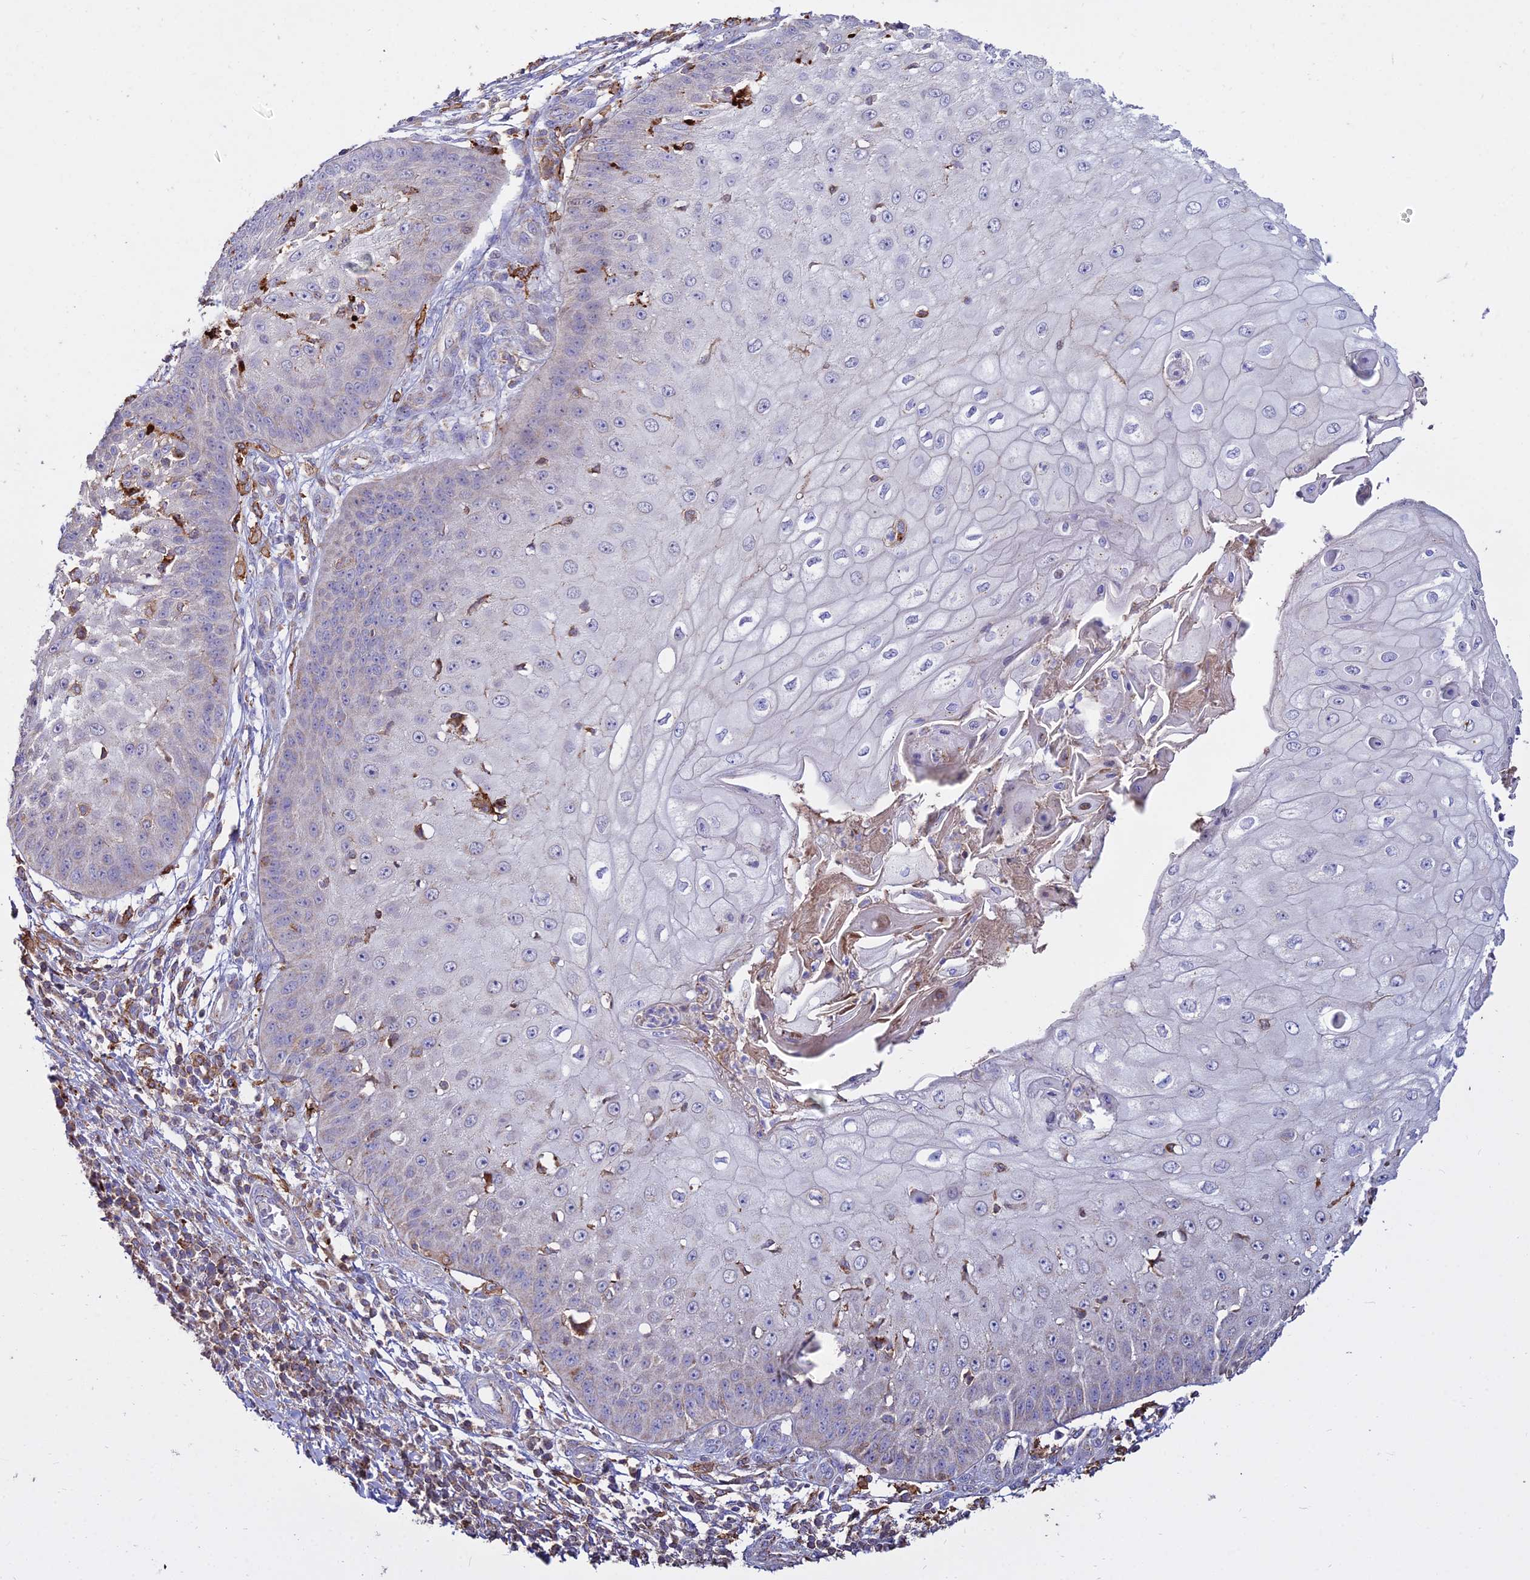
{"staining": {"intensity": "negative", "quantity": "none", "location": "none"}, "tissue": "skin cancer", "cell_type": "Tumor cells", "image_type": "cancer", "snomed": [{"axis": "morphology", "description": "Squamous cell carcinoma, NOS"}, {"axis": "topography", "description": "Skin"}], "caption": "Immunohistochemistry of human squamous cell carcinoma (skin) exhibits no staining in tumor cells. (DAB (3,3'-diaminobenzidine) immunohistochemistry, high magnification).", "gene": "PNLIPRP3", "patient": {"sex": "male", "age": 70}}